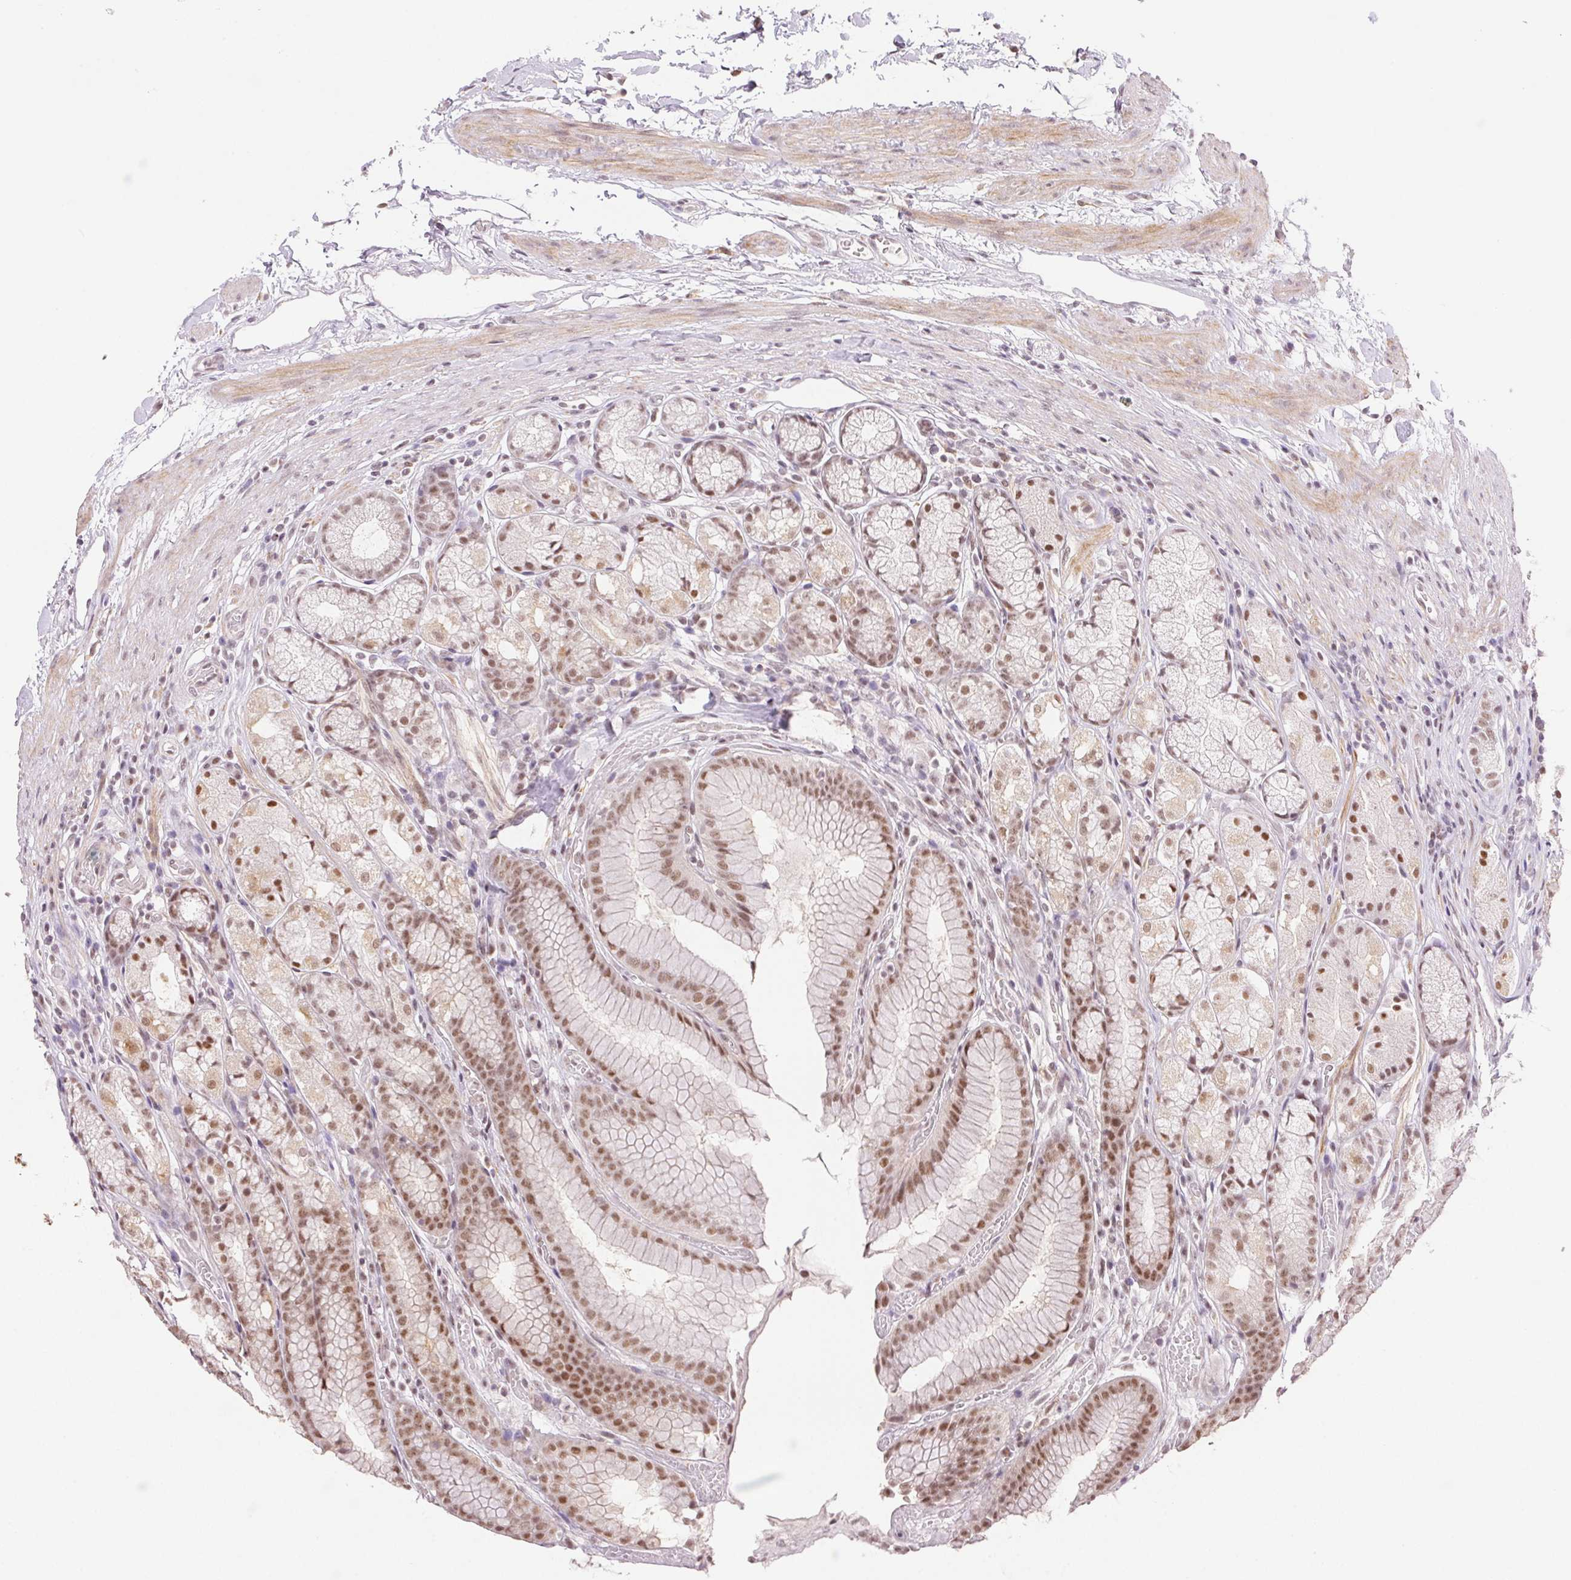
{"staining": {"intensity": "moderate", "quantity": ">75%", "location": "nuclear"}, "tissue": "stomach", "cell_type": "Glandular cells", "image_type": "normal", "snomed": [{"axis": "morphology", "description": "Normal tissue, NOS"}, {"axis": "topography", "description": "Stomach"}], "caption": "Stomach stained with immunohistochemistry displays moderate nuclear staining in about >75% of glandular cells.", "gene": "PRPF18", "patient": {"sex": "male", "age": 70}}